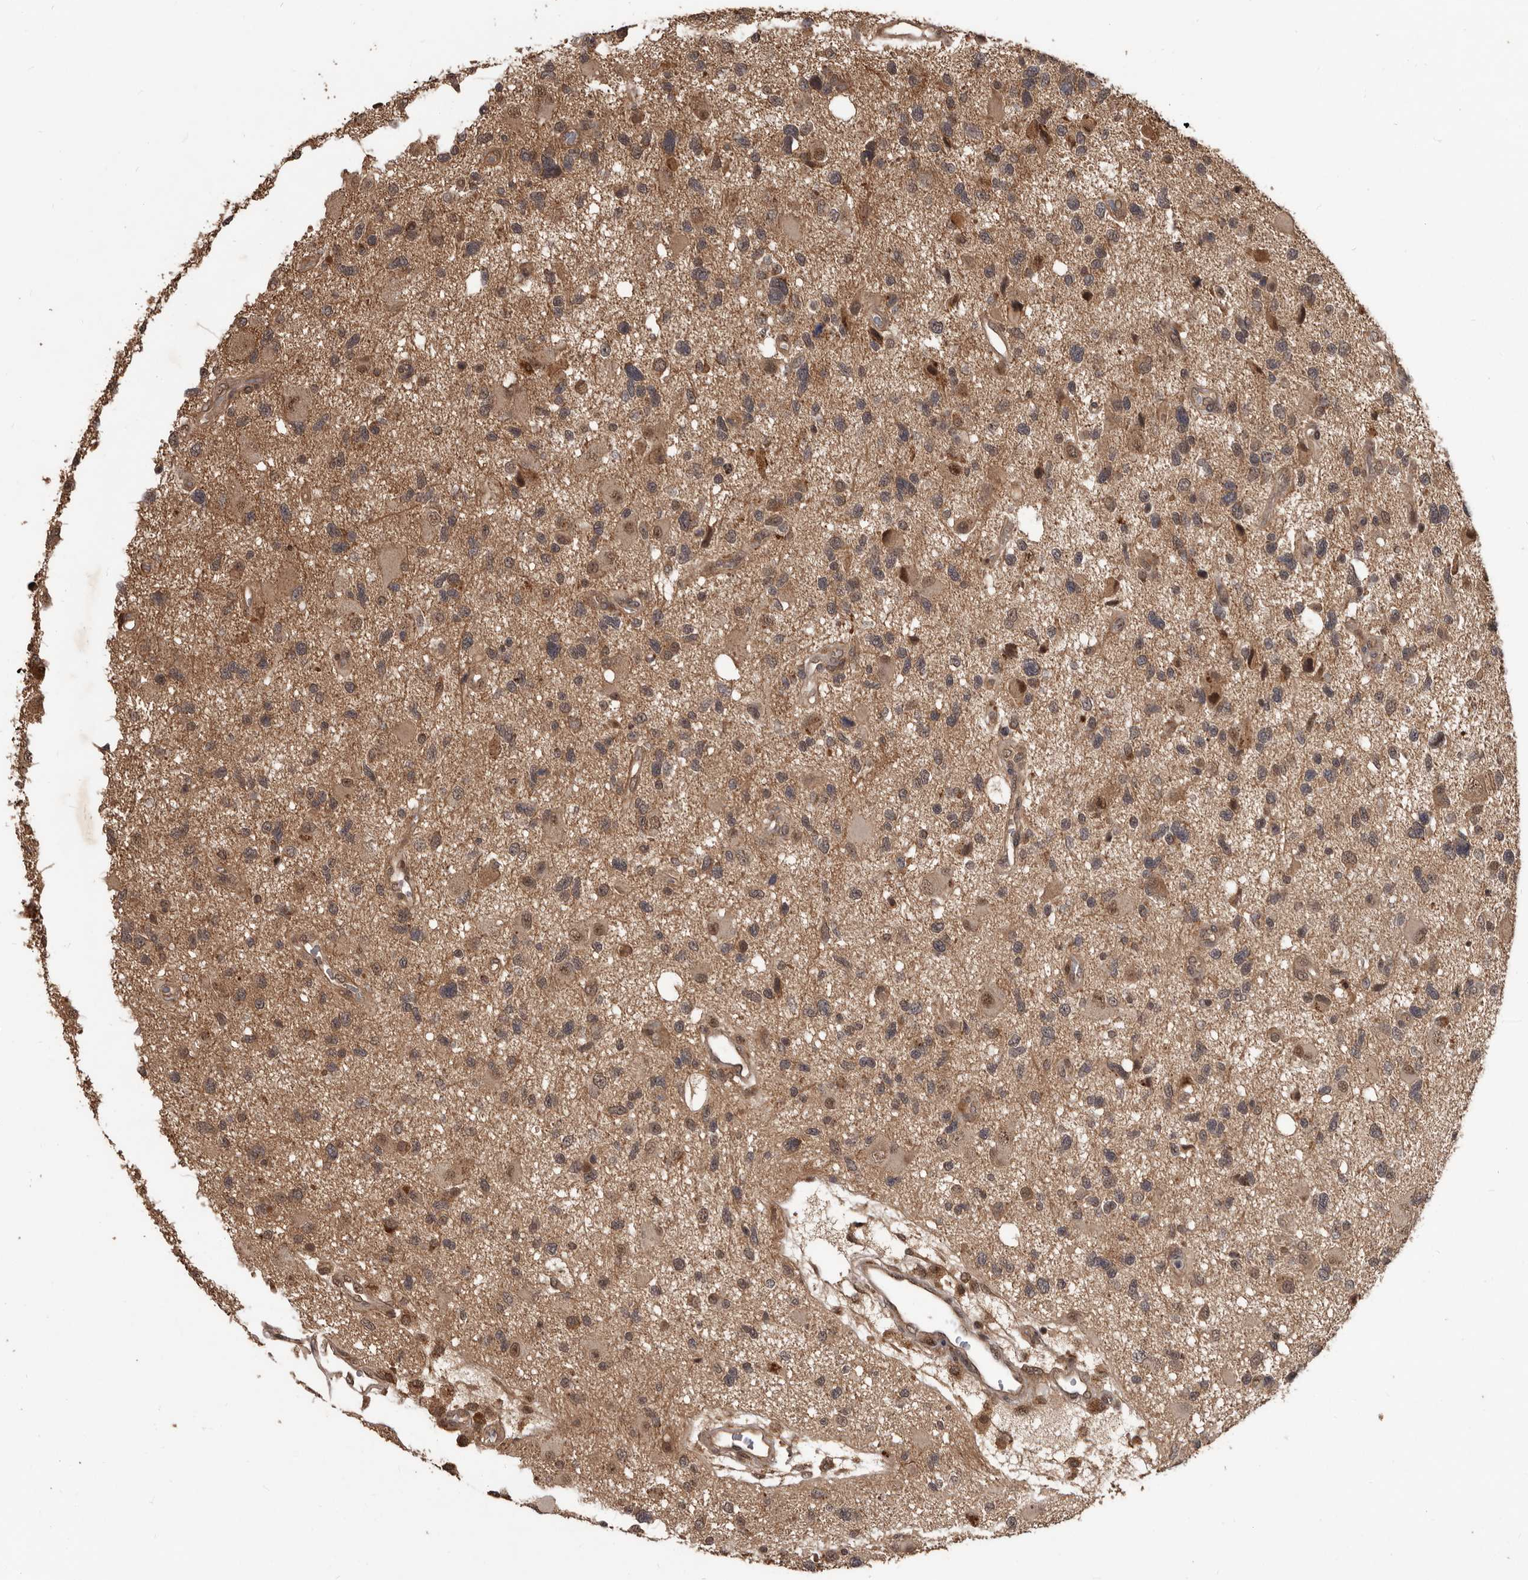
{"staining": {"intensity": "moderate", "quantity": "25%-75%", "location": "cytoplasmic/membranous,nuclear"}, "tissue": "glioma", "cell_type": "Tumor cells", "image_type": "cancer", "snomed": [{"axis": "morphology", "description": "Glioma, malignant, High grade"}, {"axis": "topography", "description": "Brain"}], "caption": "DAB immunohistochemical staining of malignant glioma (high-grade) exhibits moderate cytoplasmic/membranous and nuclear protein positivity in approximately 25%-75% of tumor cells.", "gene": "AHR", "patient": {"sex": "male", "age": 33}}